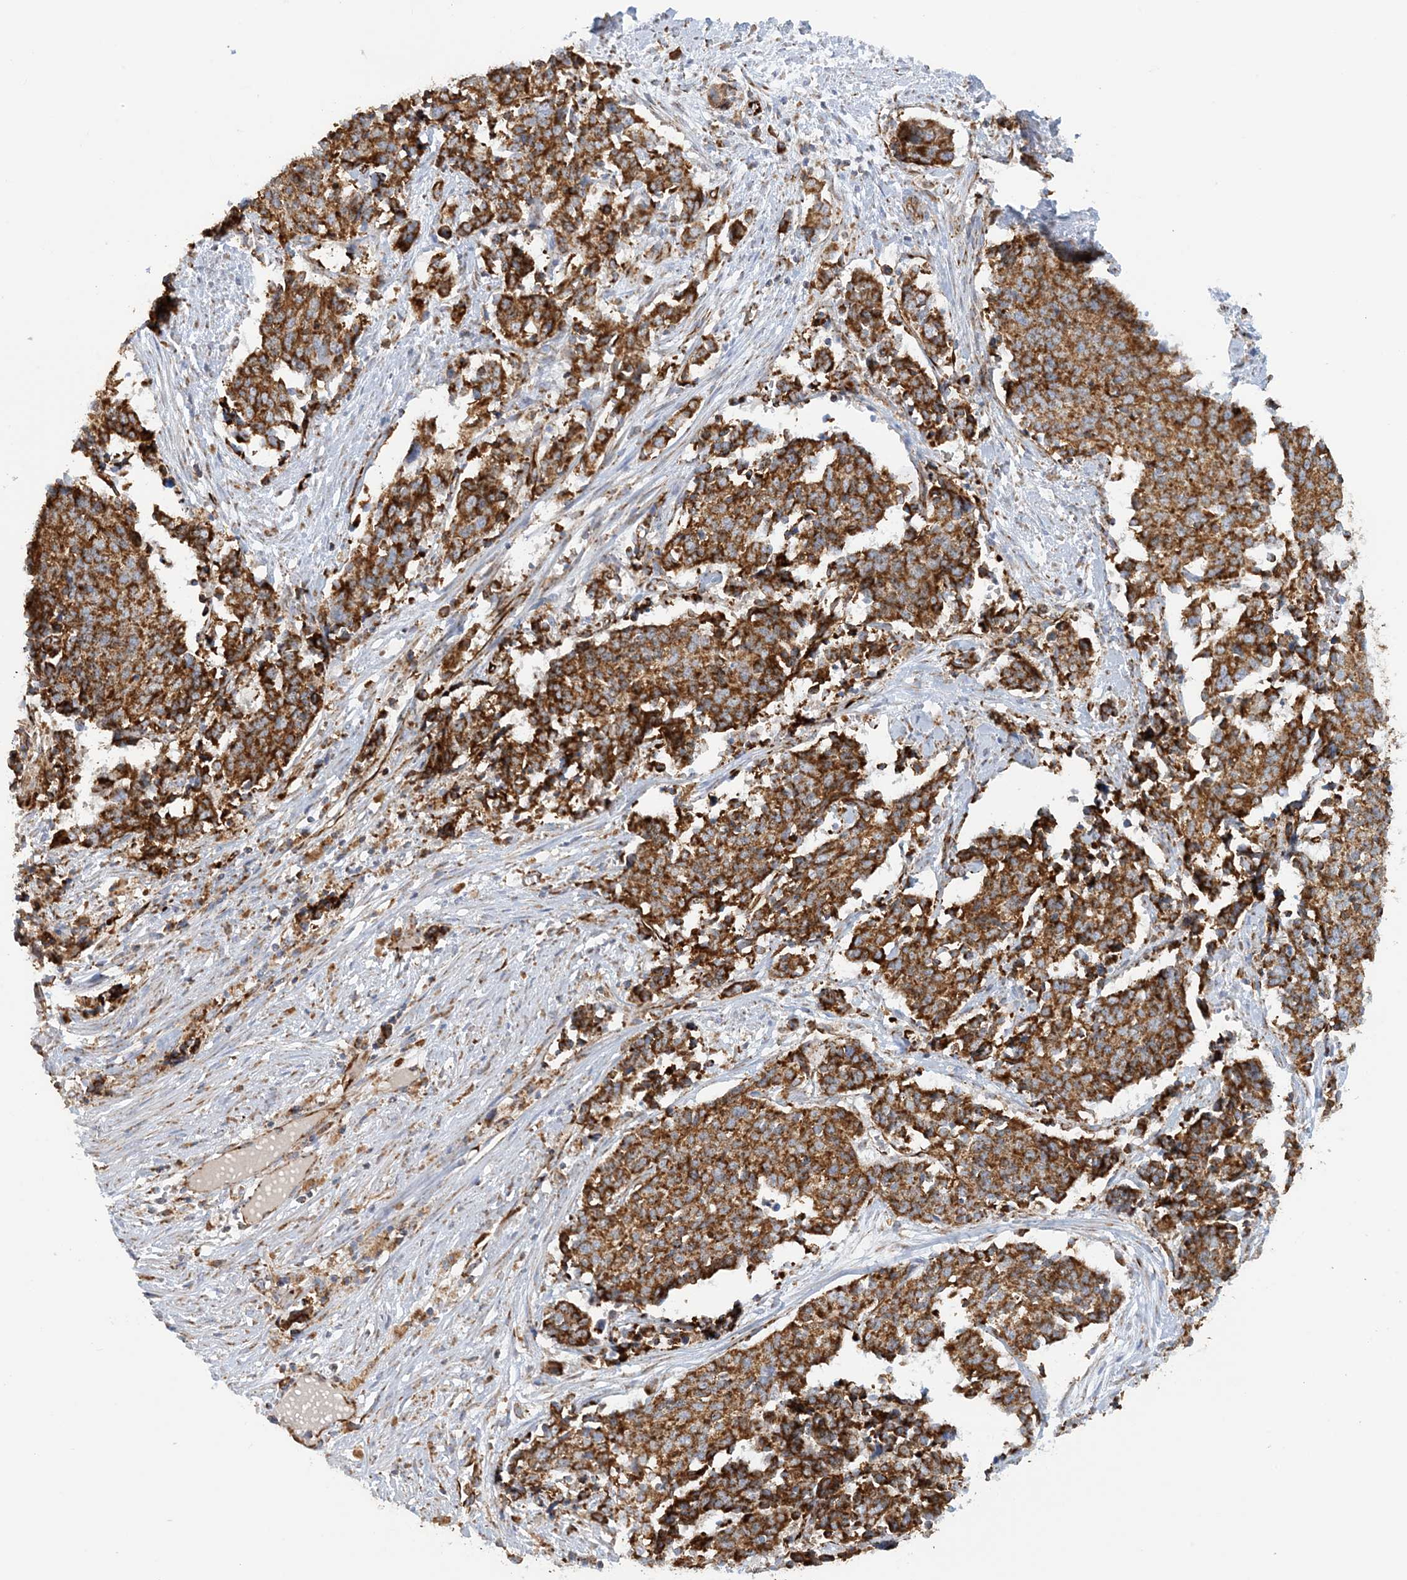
{"staining": {"intensity": "strong", "quantity": ">75%", "location": "cytoplasmic/membranous"}, "tissue": "cervical cancer", "cell_type": "Tumor cells", "image_type": "cancer", "snomed": [{"axis": "morphology", "description": "Normal tissue, NOS"}, {"axis": "morphology", "description": "Squamous cell carcinoma, NOS"}, {"axis": "topography", "description": "Cervix"}], "caption": "Squamous cell carcinoma (cervical) tissue shows strong cytoplasmic/membranous expression in approximately >75% of tumor cells", "gene": "COA3", "patient": {"sex": "female", "age": 35}}